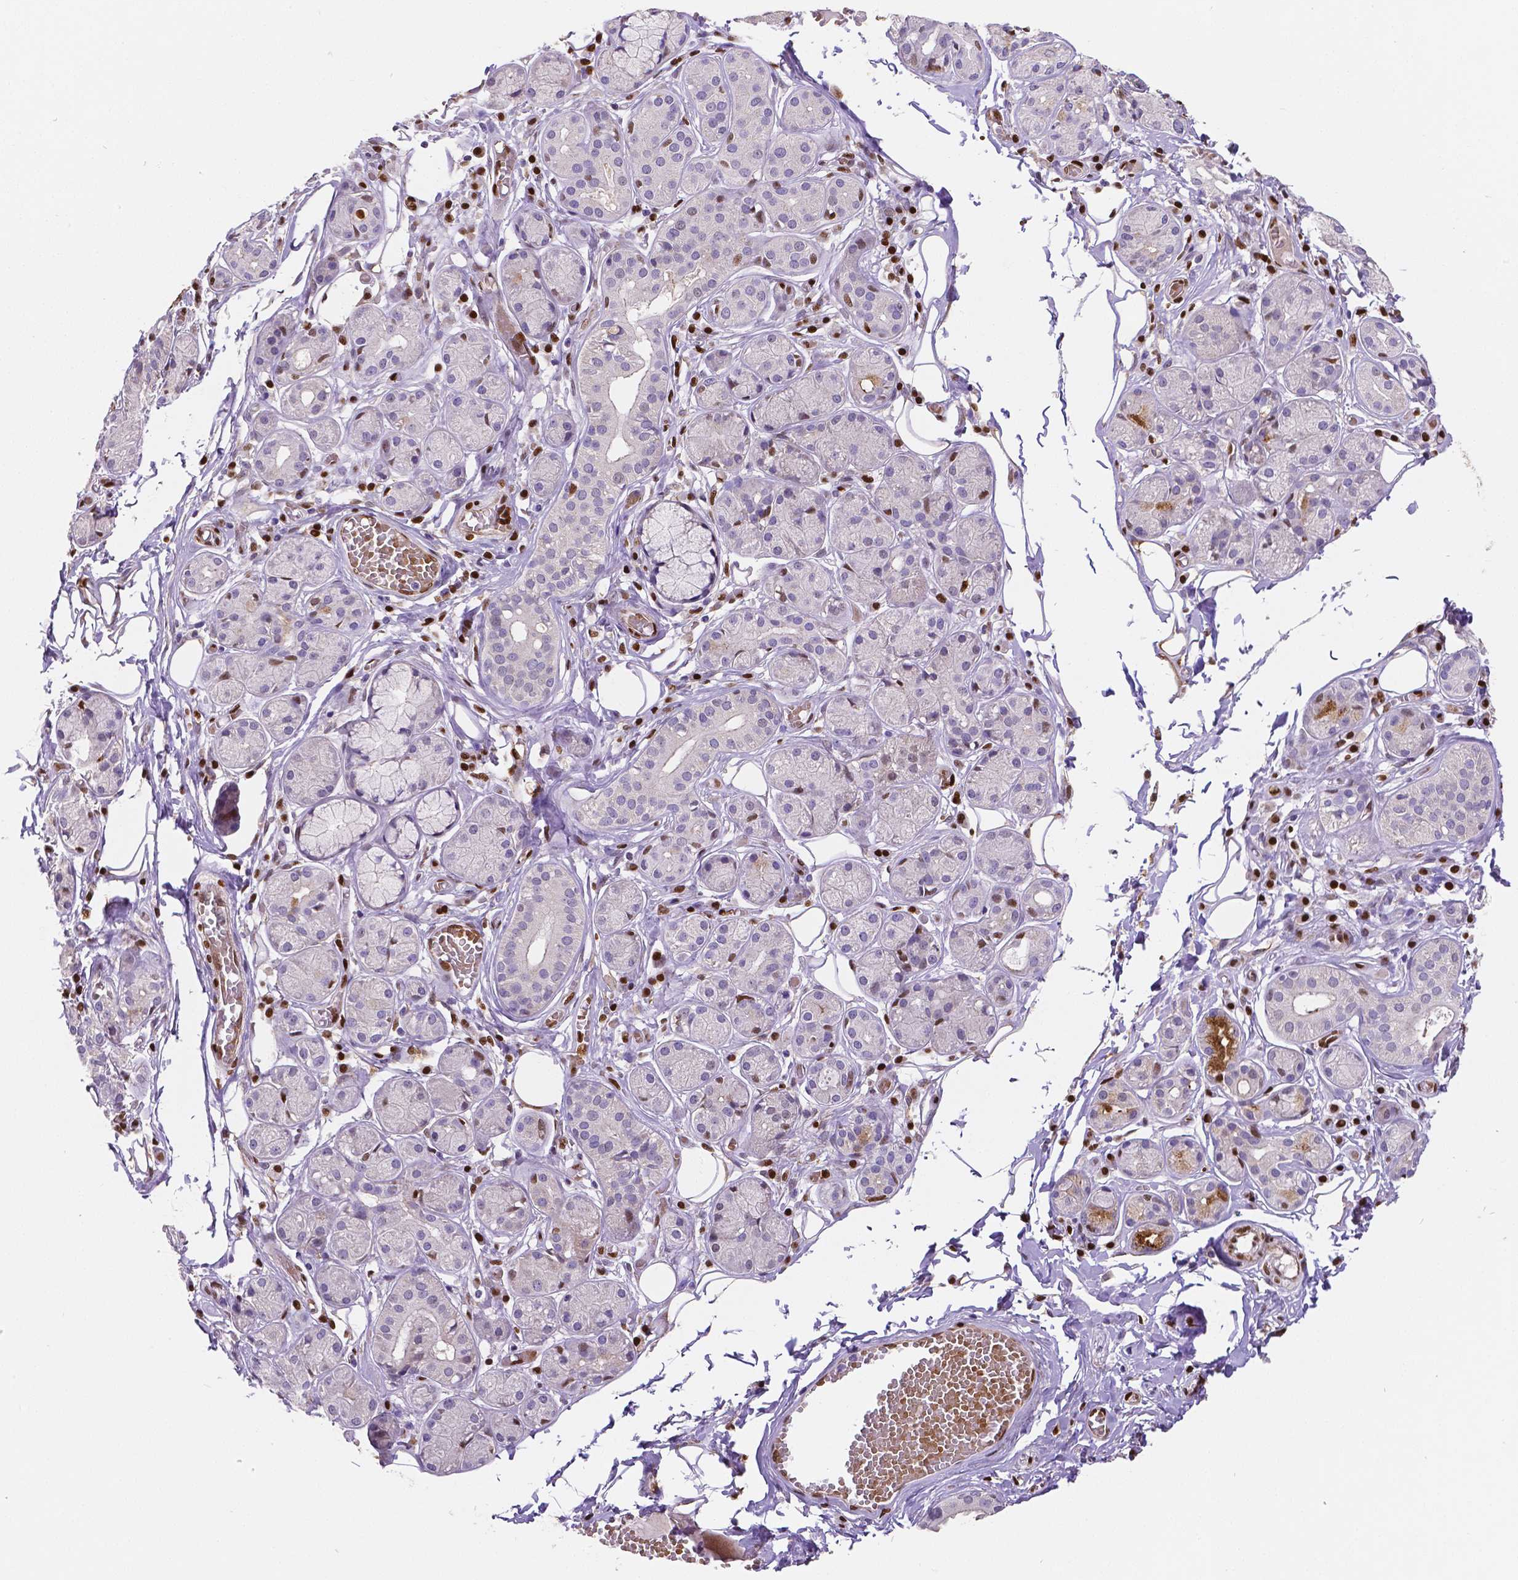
{"staining": {"intensity": "negative", "quantity": "none", "location": "none"}, "tissue": "salivary gland", "cell_type": "Glandular cells", "image_type": "normal", "snomed": [{"axis": "morphology", "description": "Normal tissue, NOS"}, {"axis": "topography", "description": "Salivary gland"}, {"axis": "topography", "description": "Peripheral nerve tissue"}], "caption": "This is an IHC histopathology image of normal human salivary gland. There is no expression in glandular cells.", "gene": "MEF2C", "patient": {"sex": "male", "age": 71}}